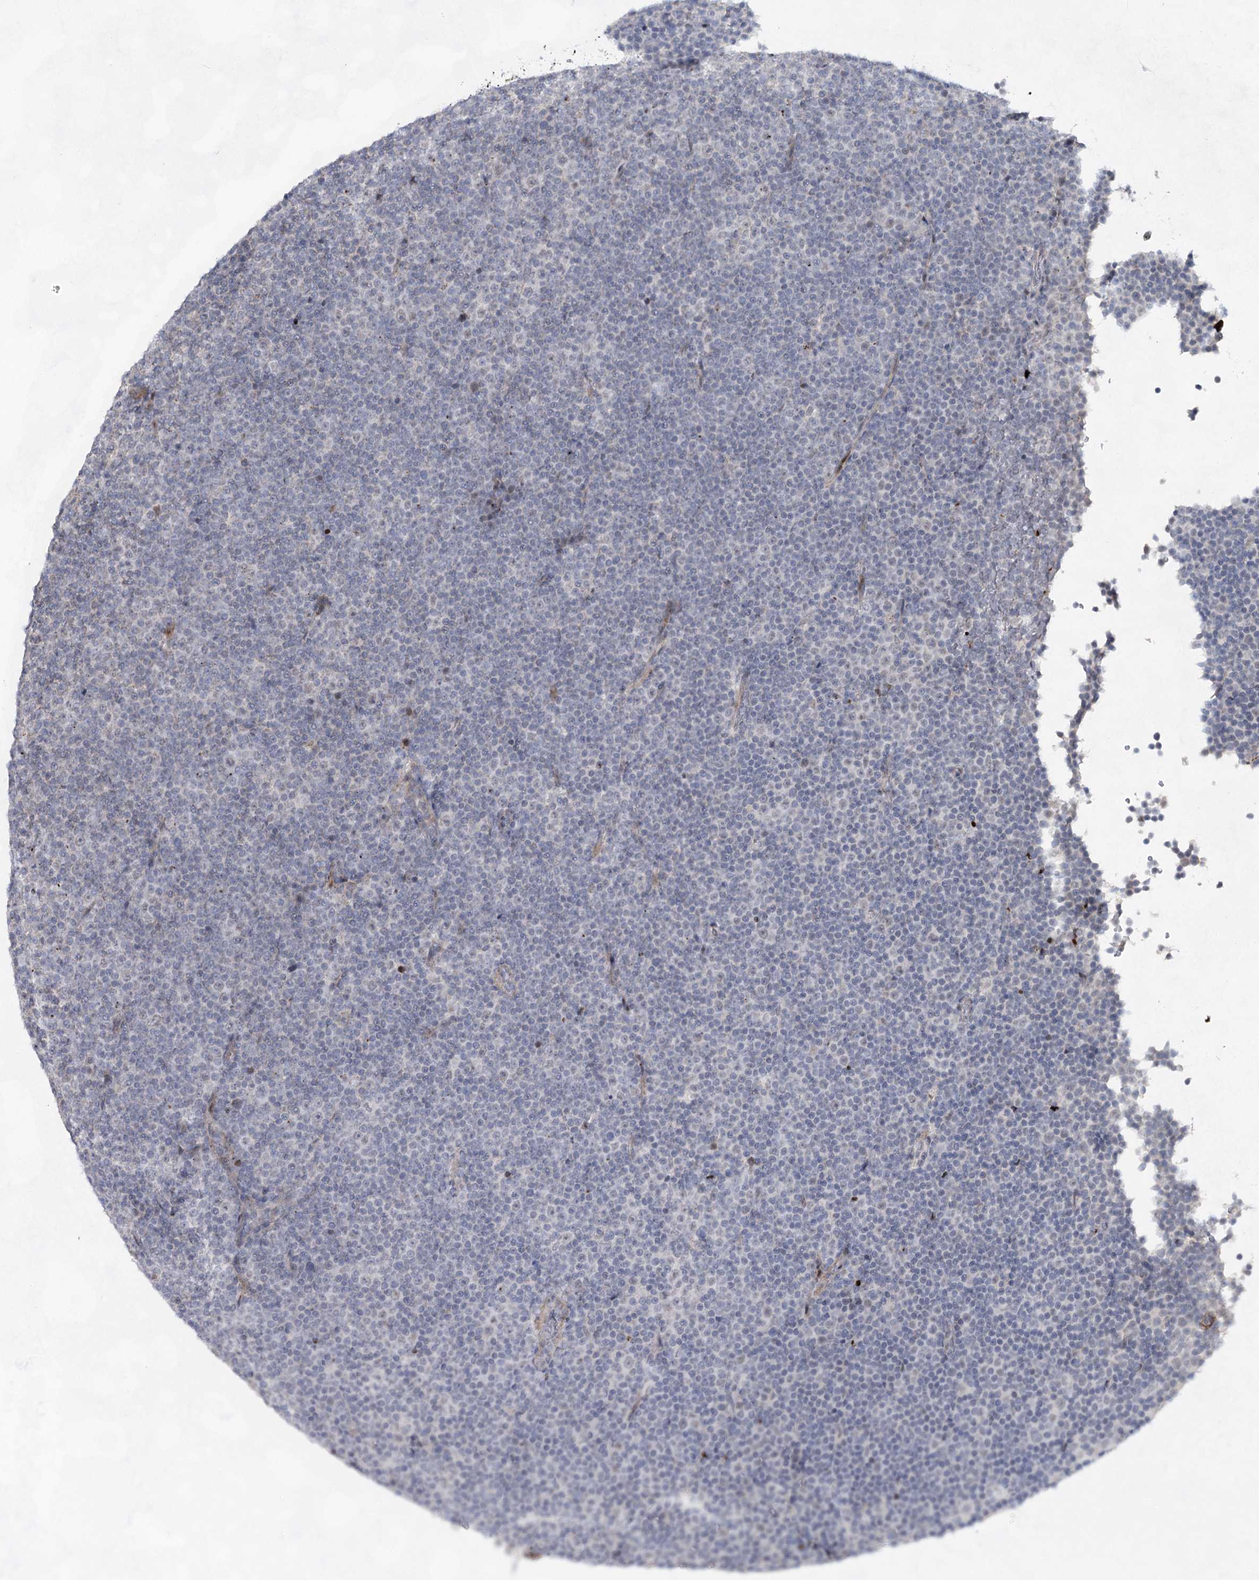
{"staining": {"intensity": "negative", "quantity": "none", "location": "none"}, "tissue": "lymphoma", "cell_type": "Tumor cells", "image_type": "cancer", "snomed": [{"axis": "morphology", "description": "Malignant lymphoma, non-Hodgkin's type, Low grade"}, {"axis": "topography", "description": "Lymph node"}], "caption": "Immunohistochemistry micrograph of lymphoma stained for a protein (brown), which displays no positivity in tumor cells.", "gene": "ATL2", "patient": {"sex": "female", "age": 67}}